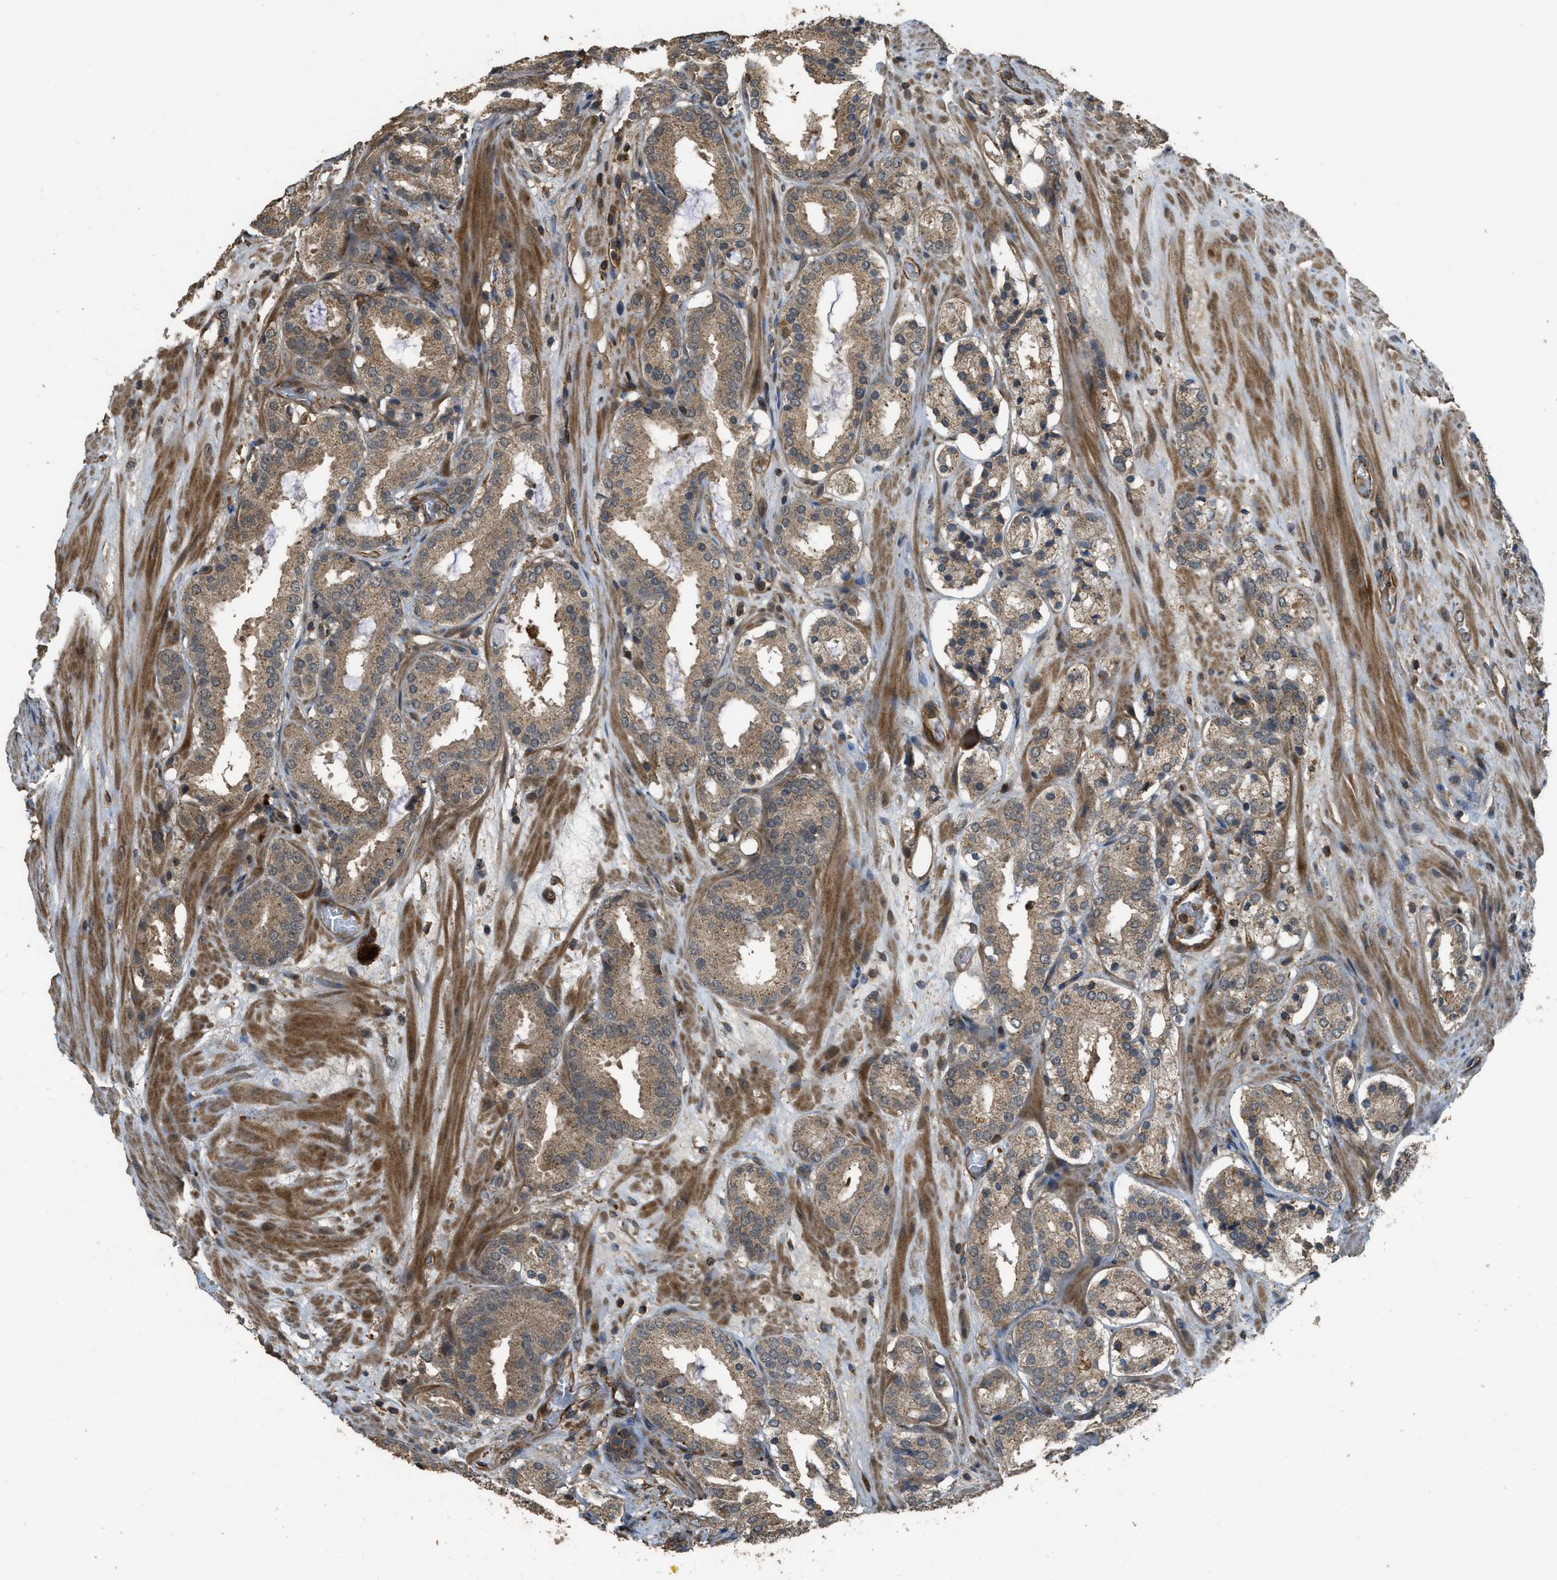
{"staining": {"intensity": "moderate", "quantity": ">75%", "location": "cytoplasmic/membranous"}, "tissue": "prostate cancer", "cell_type": "Tumor cells", "image_type": "cancer", "snomed": [{"axis": "morphology", "description": "Adenocarcinoma, Low grade"}, {"axis": "topography", "description": "Prostate"}], "caption": "Prostate adenocarcinoma (low-grade) stained for a protein (brown) exhibits moderate cytoplasmic/membranous positive expression in approximately >75% of tumor cells.", "gene": "PPP6R3", "patient": {"sex": "male", "age": 69}}